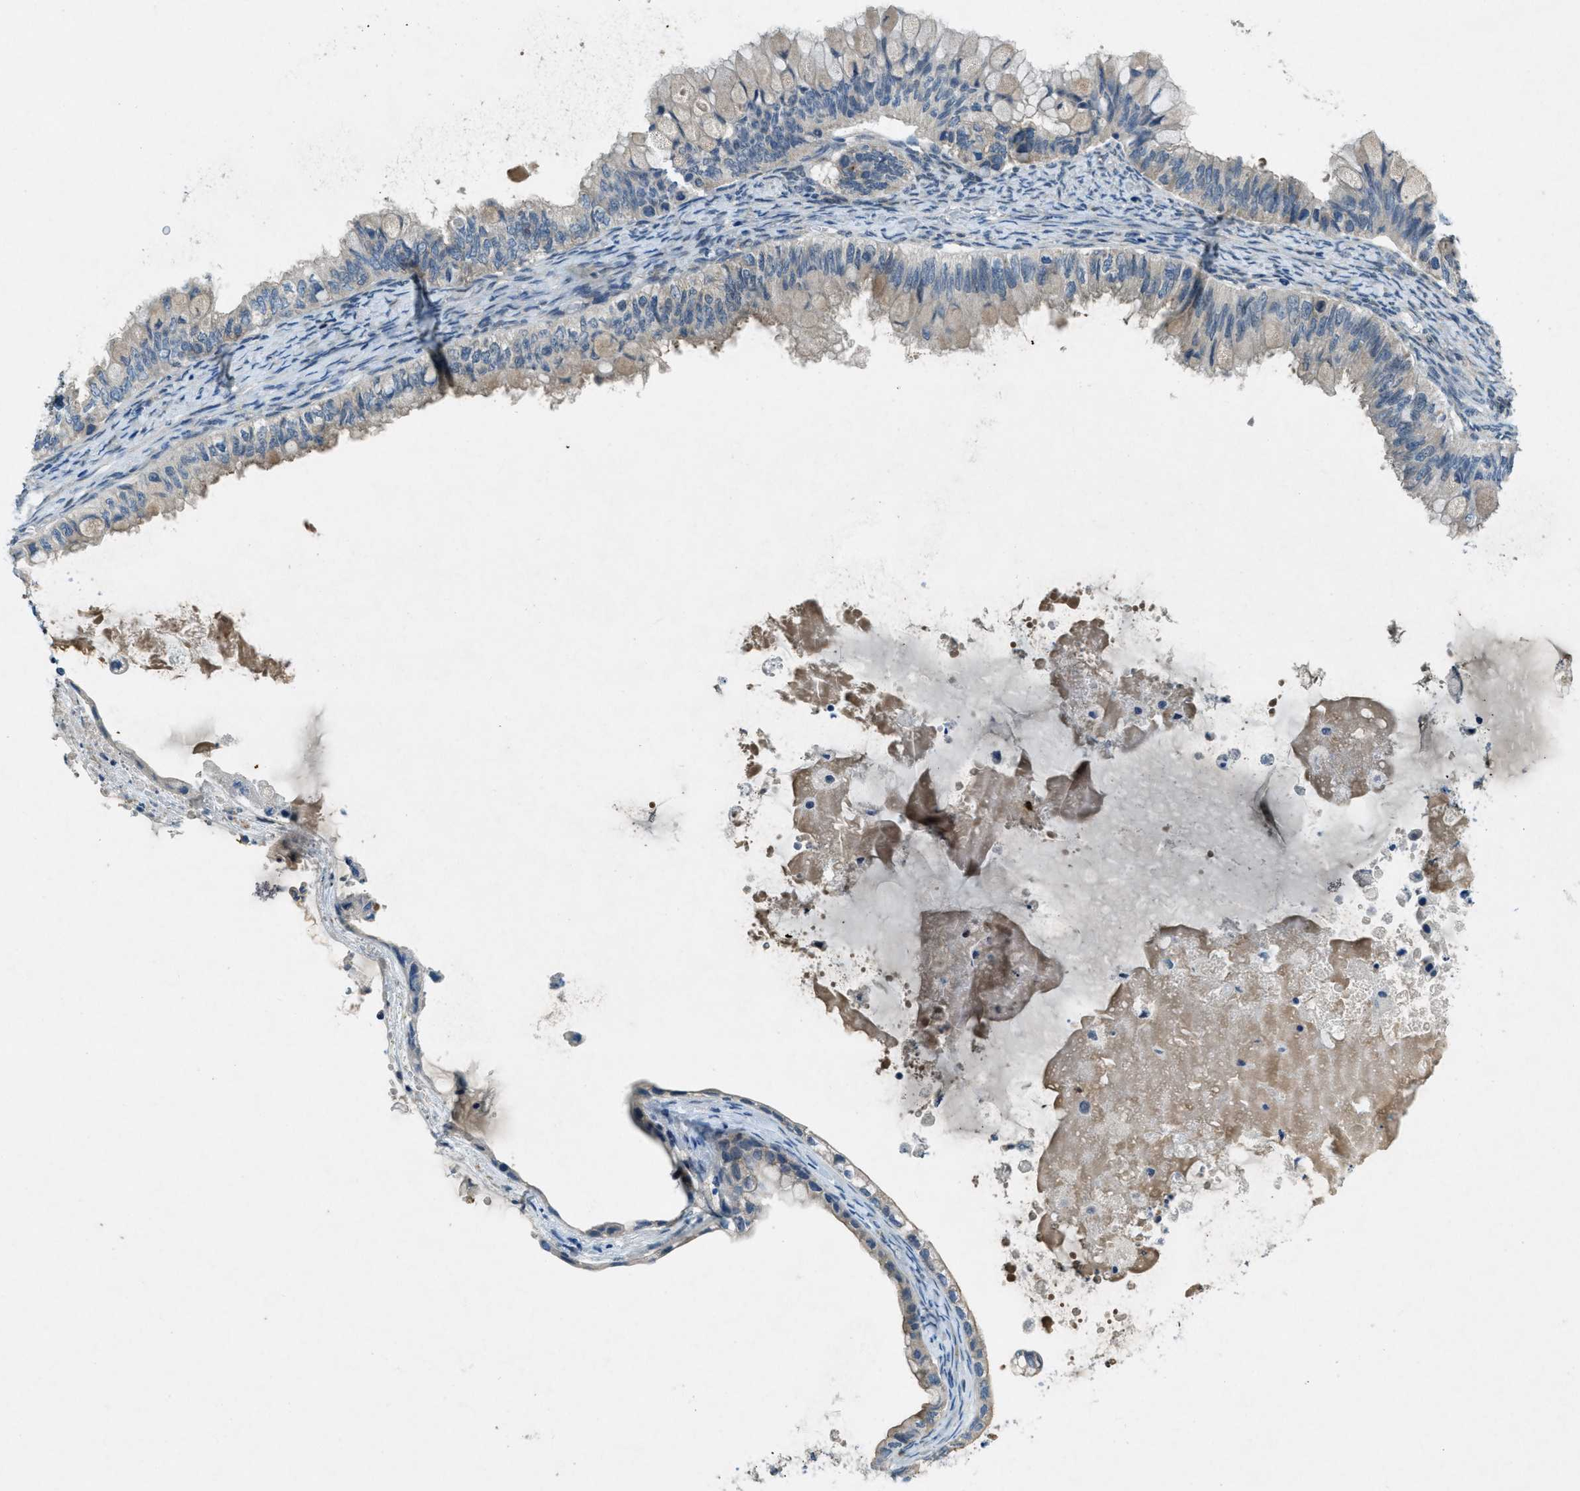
{"staining": {"intensity": "weak", "quantity": "<25%", "location": "cytoplasmic/membranous"}, "tissue": "ovarian cancer", "cell_type": "Tumor cells", "image_type": "cancer", "snomed": [{"axis": "morphology", "description": "Cystadenocarcinoma, mucinous, NOS"}, {"axis": "topography", "description": "Ovary"}], "caption": "High power microscopy photomicrograph of an immunohistochemistry (IHC) photomicrograph of ovarian cancer, revealing no significant positivity in tumor cells.", "gene": "SNX14", "patient": {"sex": "female", "age": 80}}